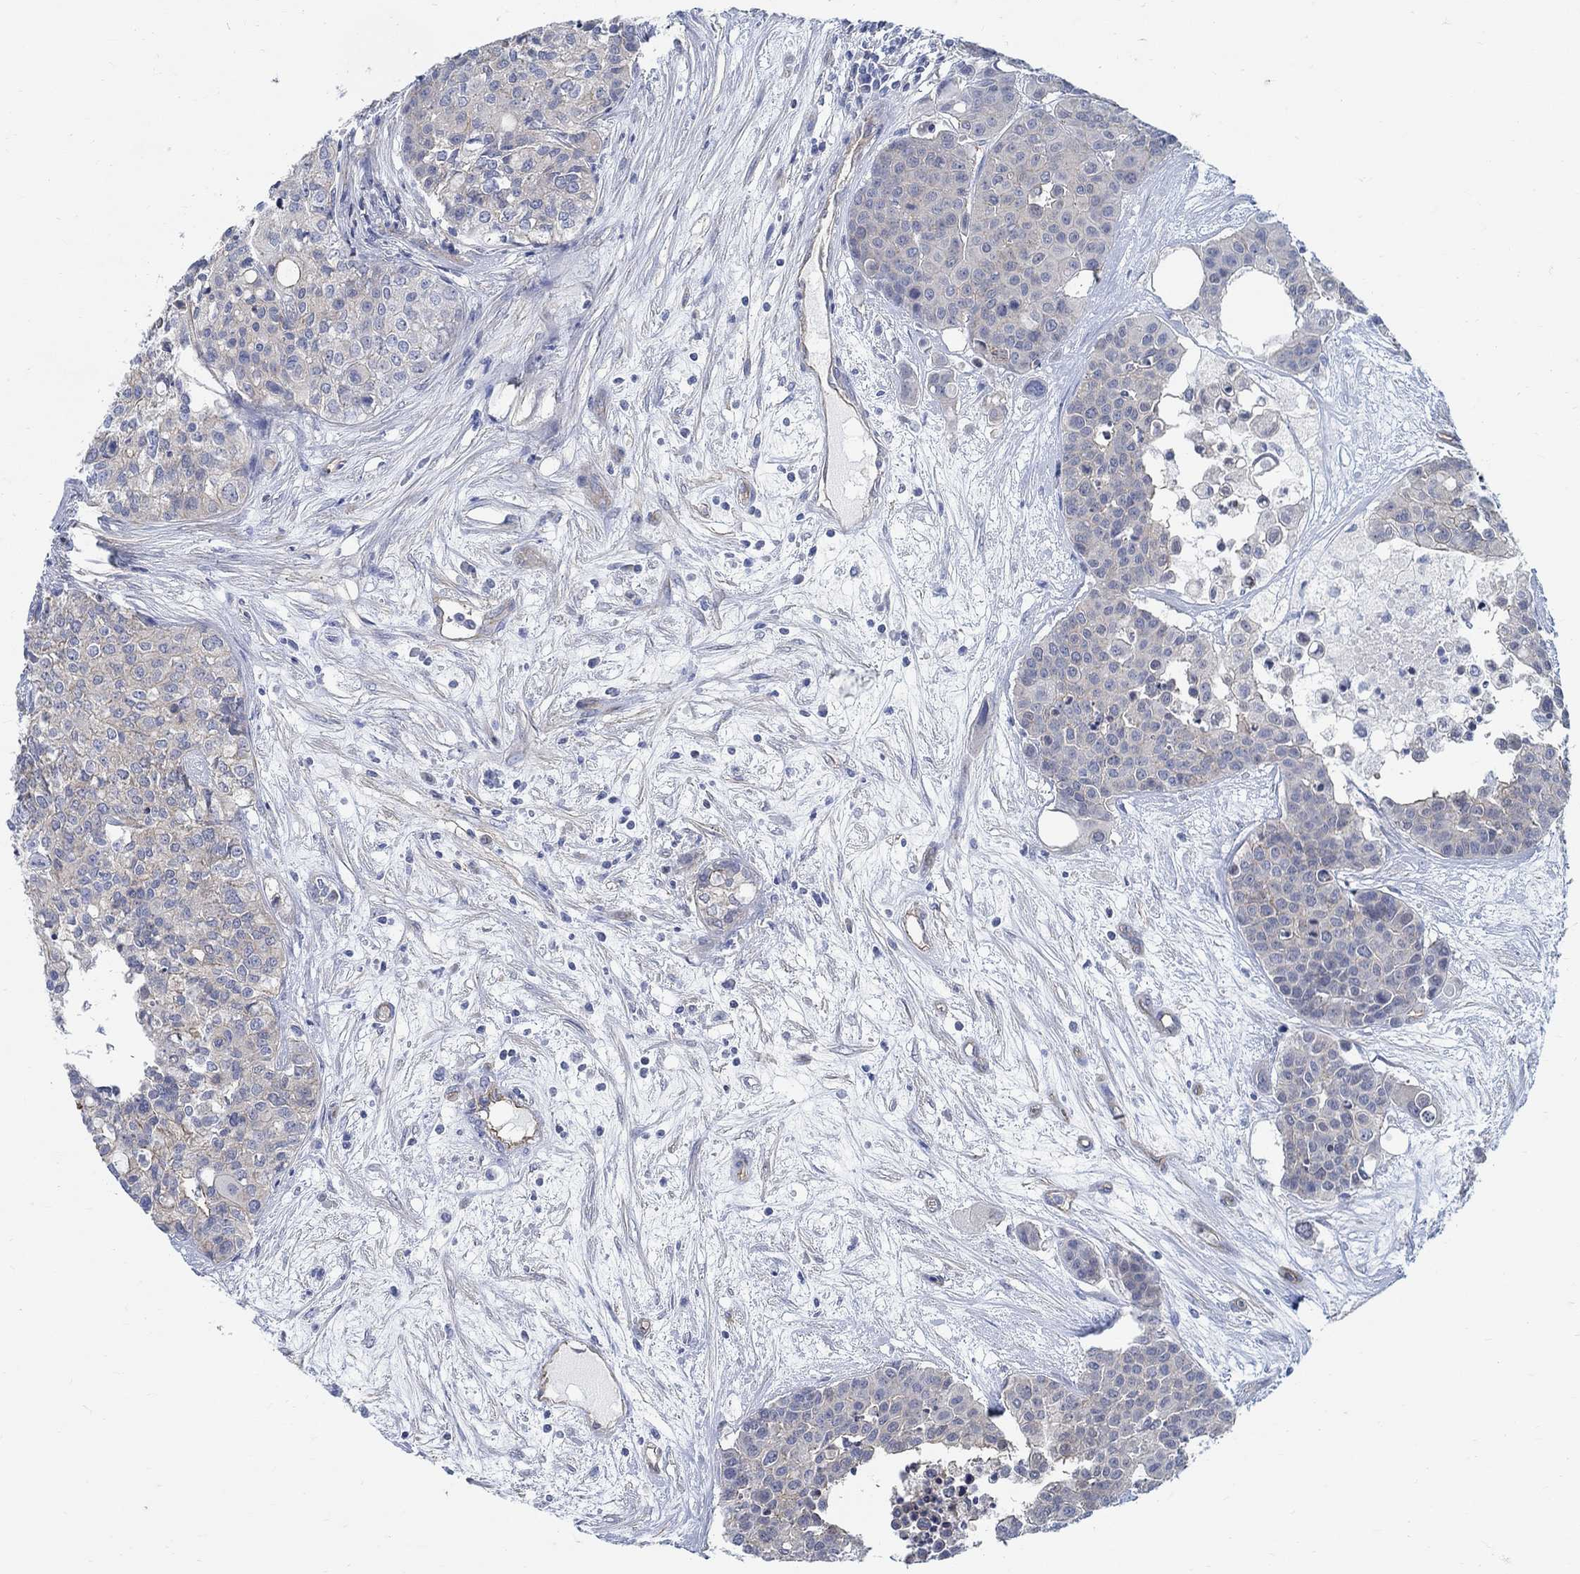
{"staining": {"intensity": "negative", "quantity": "none", "location": "none"}, "tissue": "carcinoid", "cell_type": "Tumor cells", "image_type": "cancer", "snomed": [{"axis": "morphology", "description": "Carcinoid, malignant, NOS"}, {"axis": "topography", "description": "Colon"}], "caption": "Malignant carcinoid was stained to show a protein in brown. There is no significant staining in tumor cells.", "gene": "TMEM198", "patient": {"sex": "male", "age": 81}}